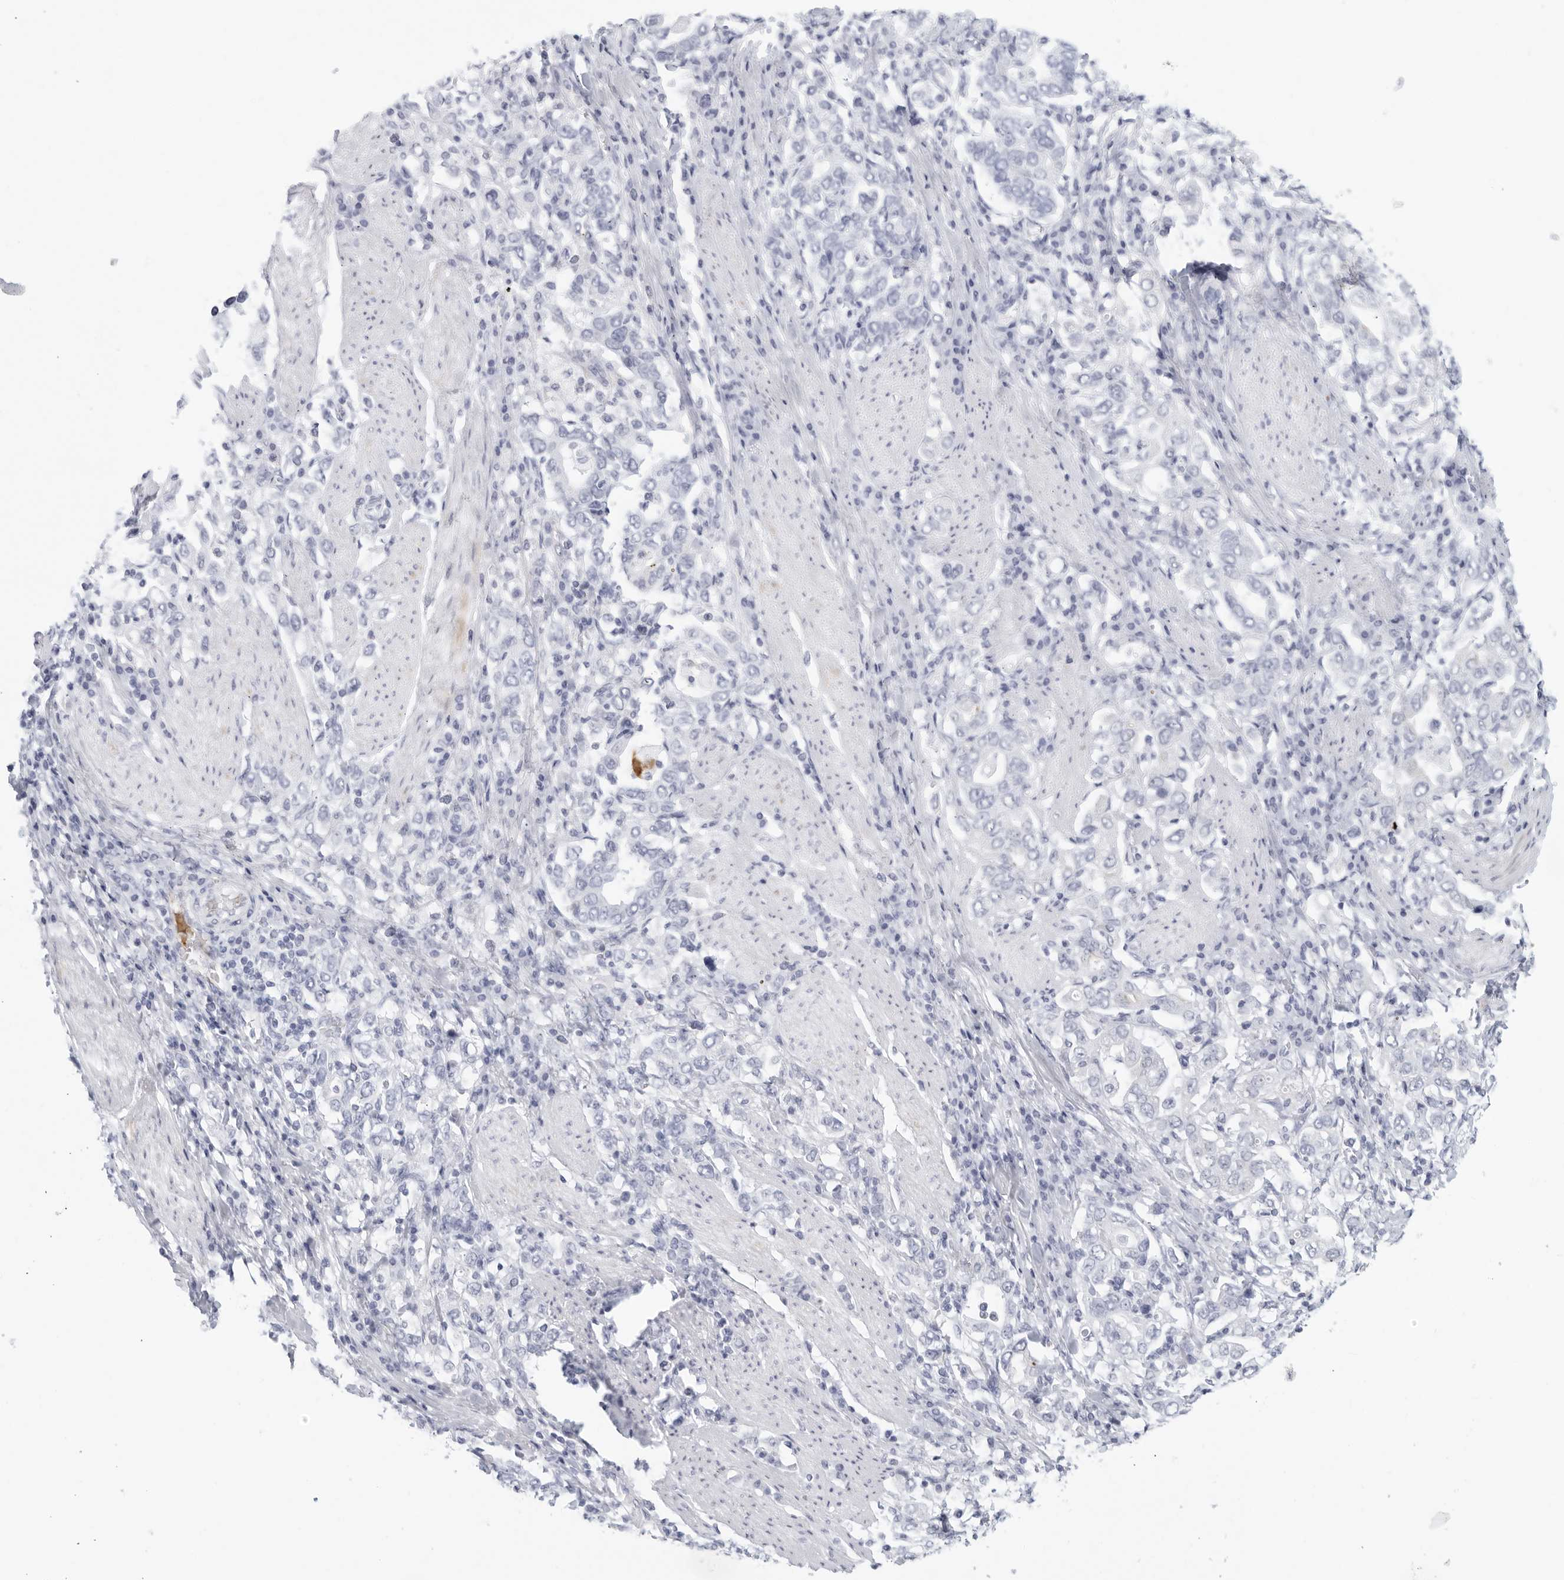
{"staining": {"intensity": "negative", "quantity": "none", "location": "none"}, "tissue": "stomach cancer", "cell_type": "Tumor cells", "image_type": "cancer", "snomed": [{"axis": "morphology", "description": "Adenocarcinoma, NOS"}, {"axis": "topography", "description": "Stomach, upper"}], "caption": "Stomach cancer was stained to show a protein in brown. There is no significant expression in tumor cells.", "gene": "FGG", "patient": {"sex": "male", "age": 62}}